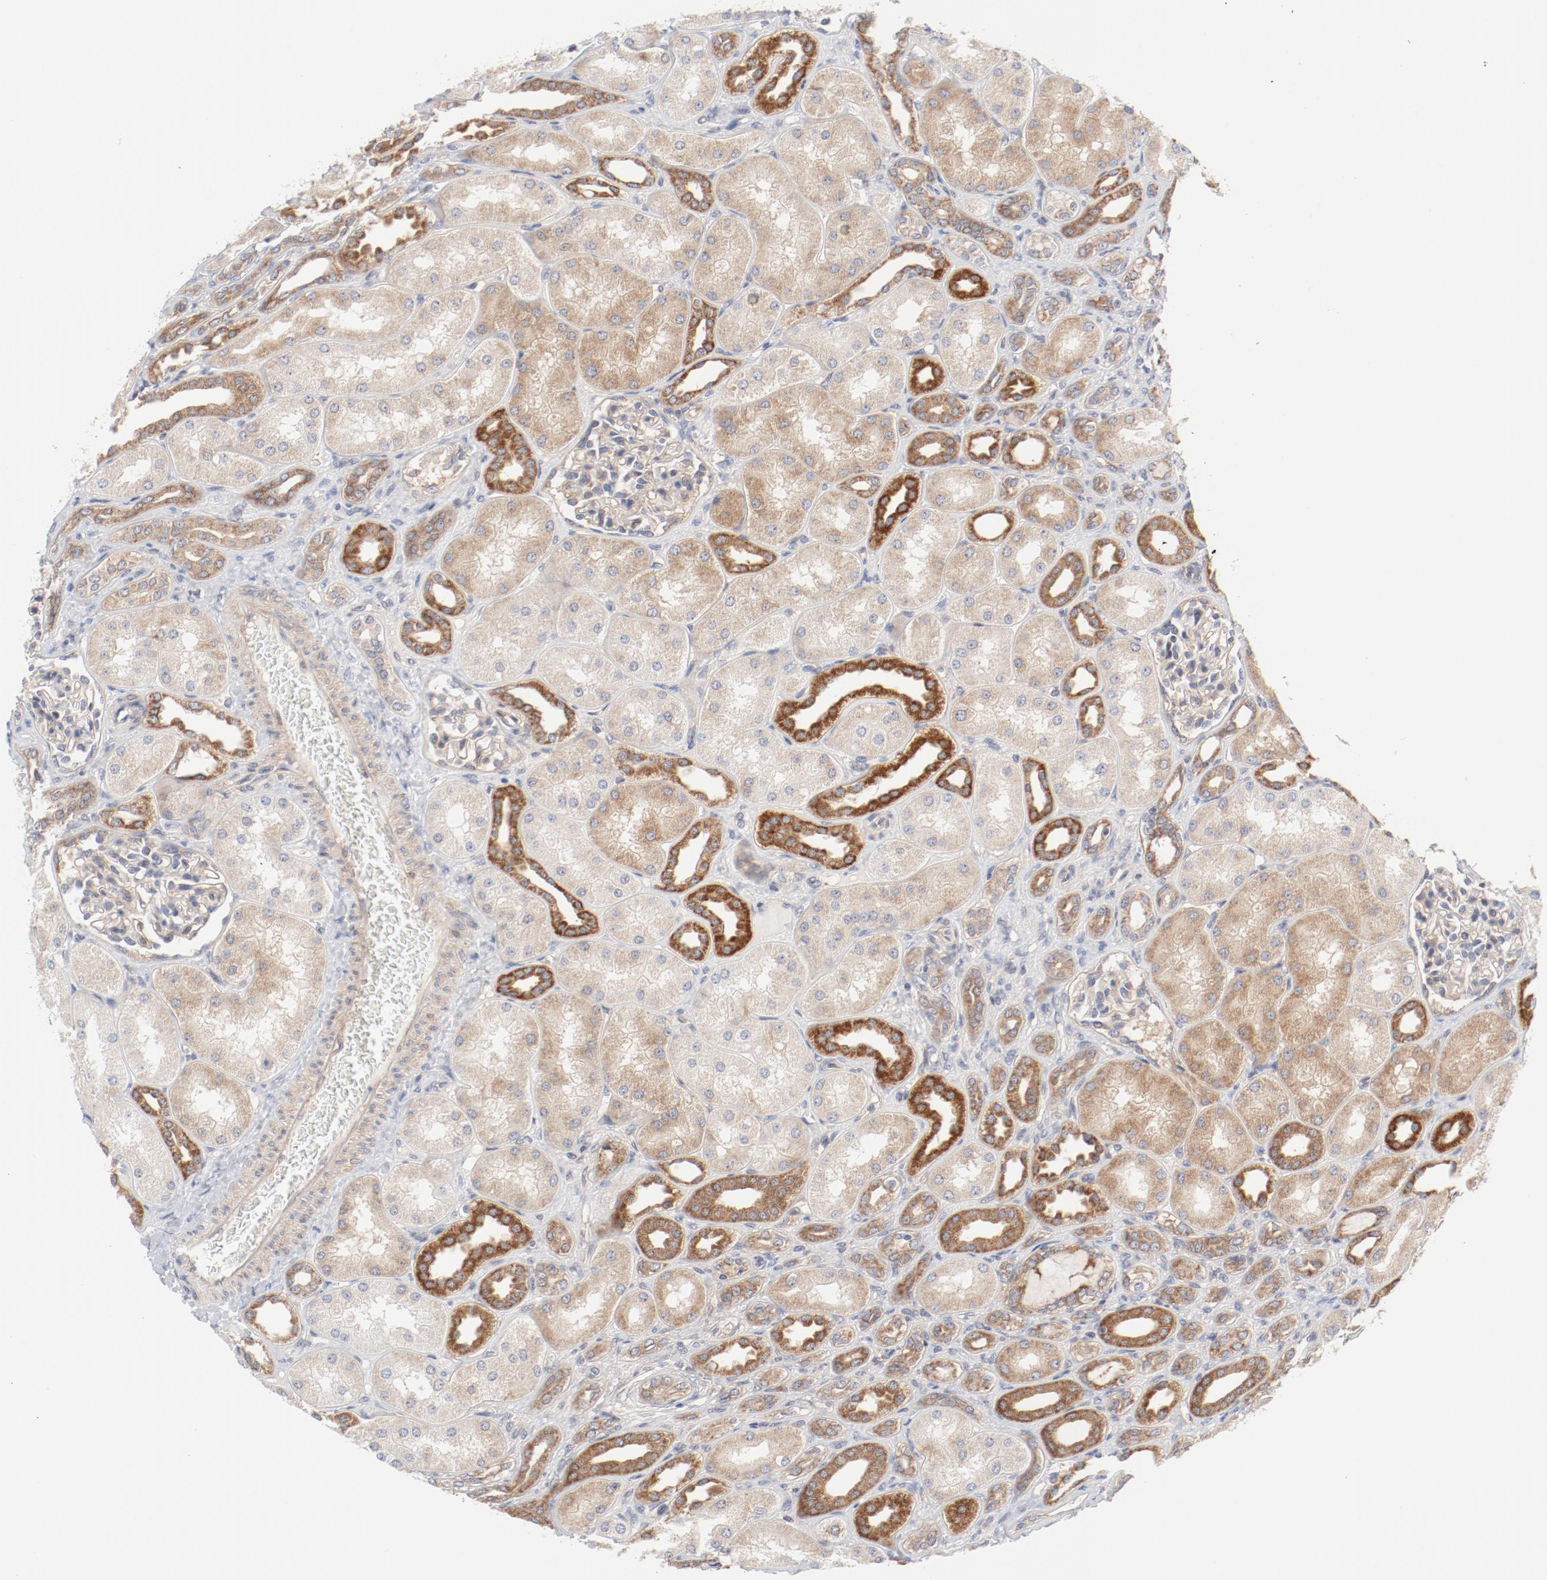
{"staining": {"intensity": "weak", "quantity": "25%-75%", "location": "cytoplasmic/membranous"}, "tissue": "kidney", "cell_type": "Cells in glomeruli", "image_type": "normal", "snomed": [{"axis": "morphology", "description": "Normal tissue, NOS"}, {"axis": "topography", "description": "Kidney"}], "caption": "Immunohistochemistry of normal kidney reveals low levels of weak cytoplasmic/membranous positivity in about 25%-75% of cells in glomeruli. (IHC, brightfield microscopy, high magnification).", "gene": "BAD", "patient": {"sex": "male", "age": 7}}